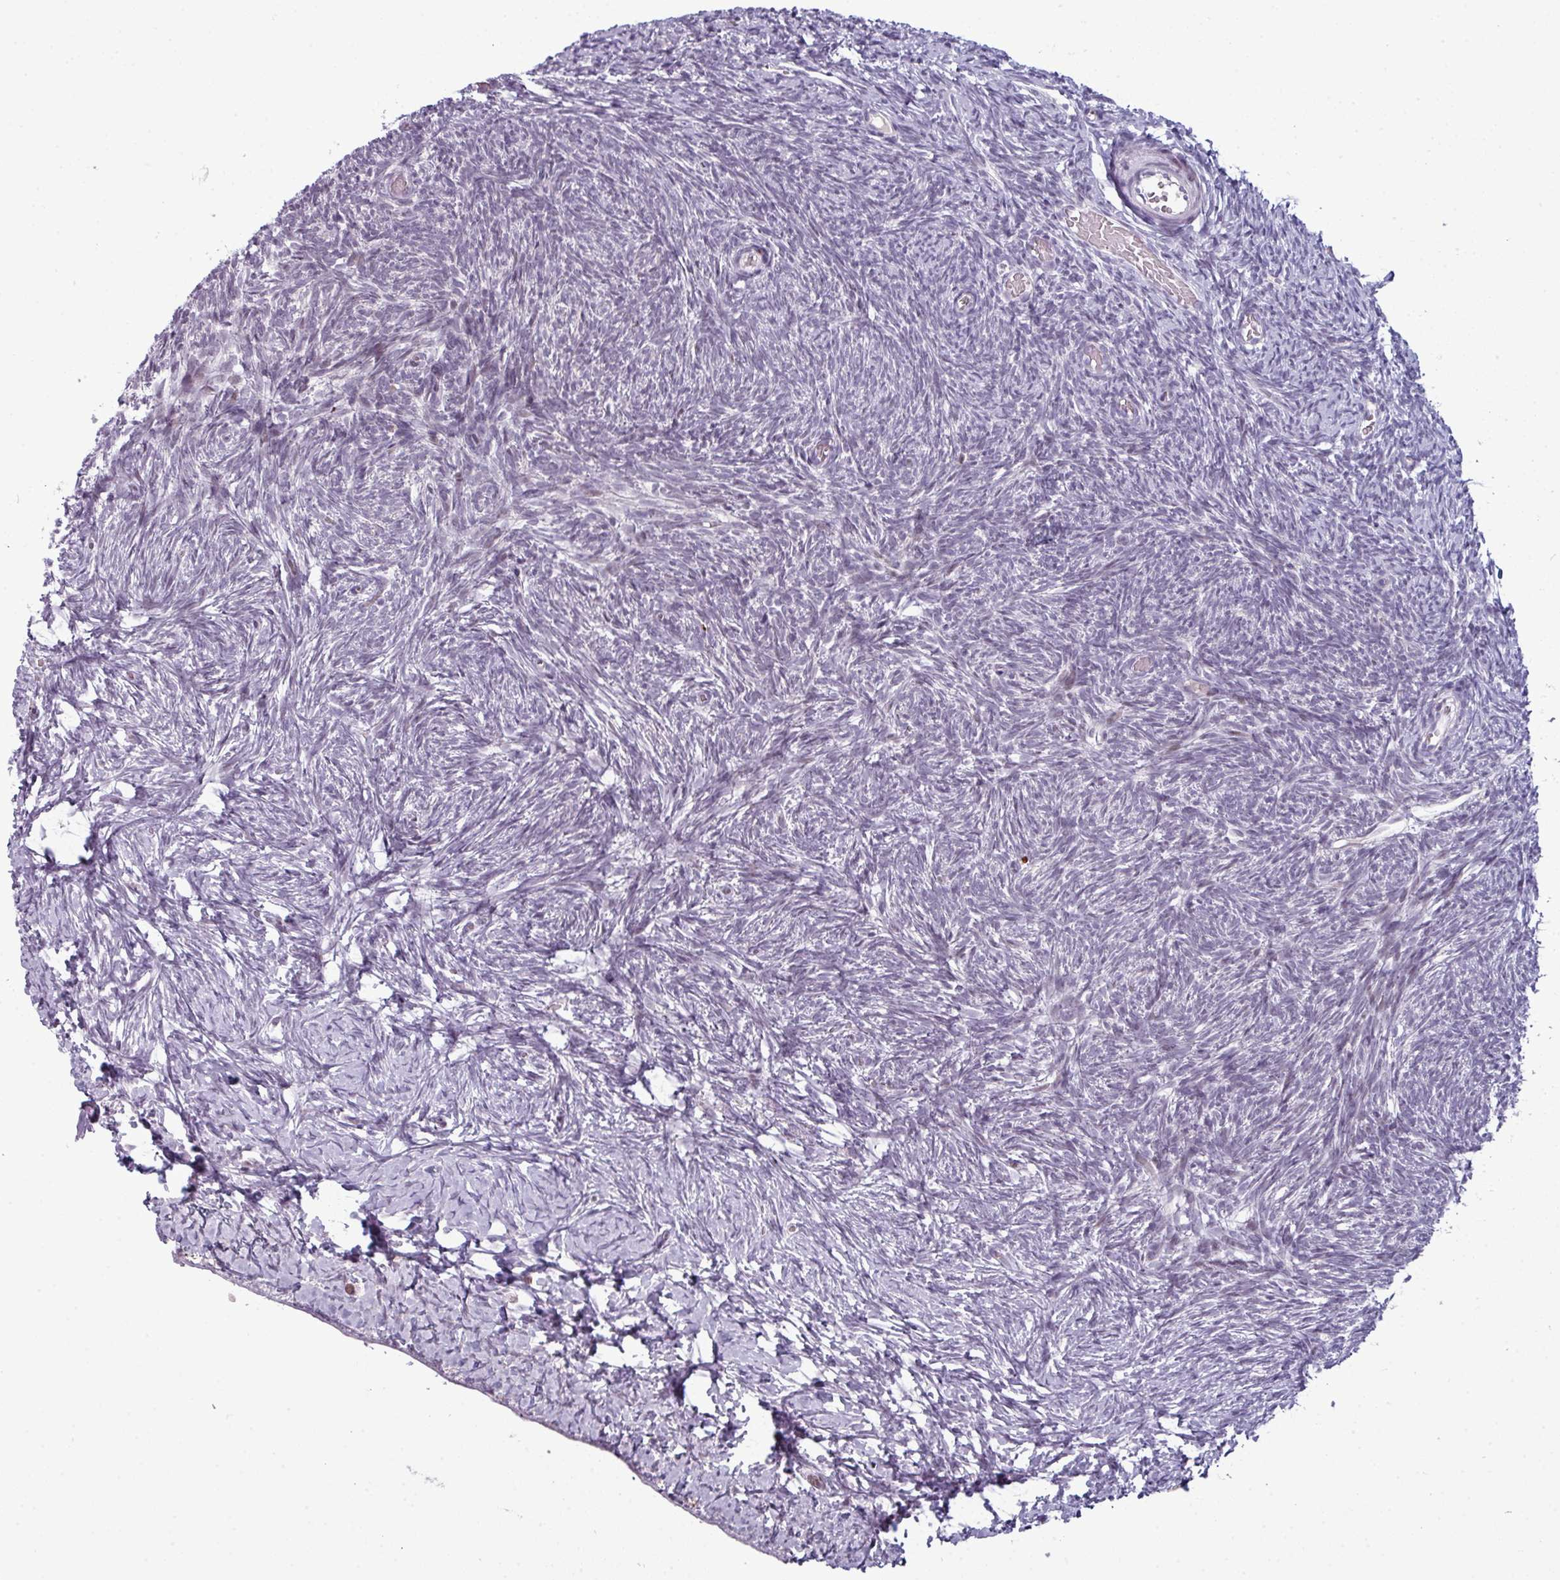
{"staining": {"intensity": "negative", "quantity": "none", "location": "none"}, "tissue": "ovary", "cell_type": "Follicle cells", "image_type": "normal", "snomed": [{"axis": "morphology", "description": "Normal tissue, NOS"}, {"axis": "topography", "description": "Ovary"}], "caption": "High power microscopy histopathology image of an immunohistochemistry (IHC) photomicrograph of unremarkable ovary, revealing no significant staining in follicle cells.", "gene": "TMEFF1", "patient": {"sex": "female", "age": 39}}